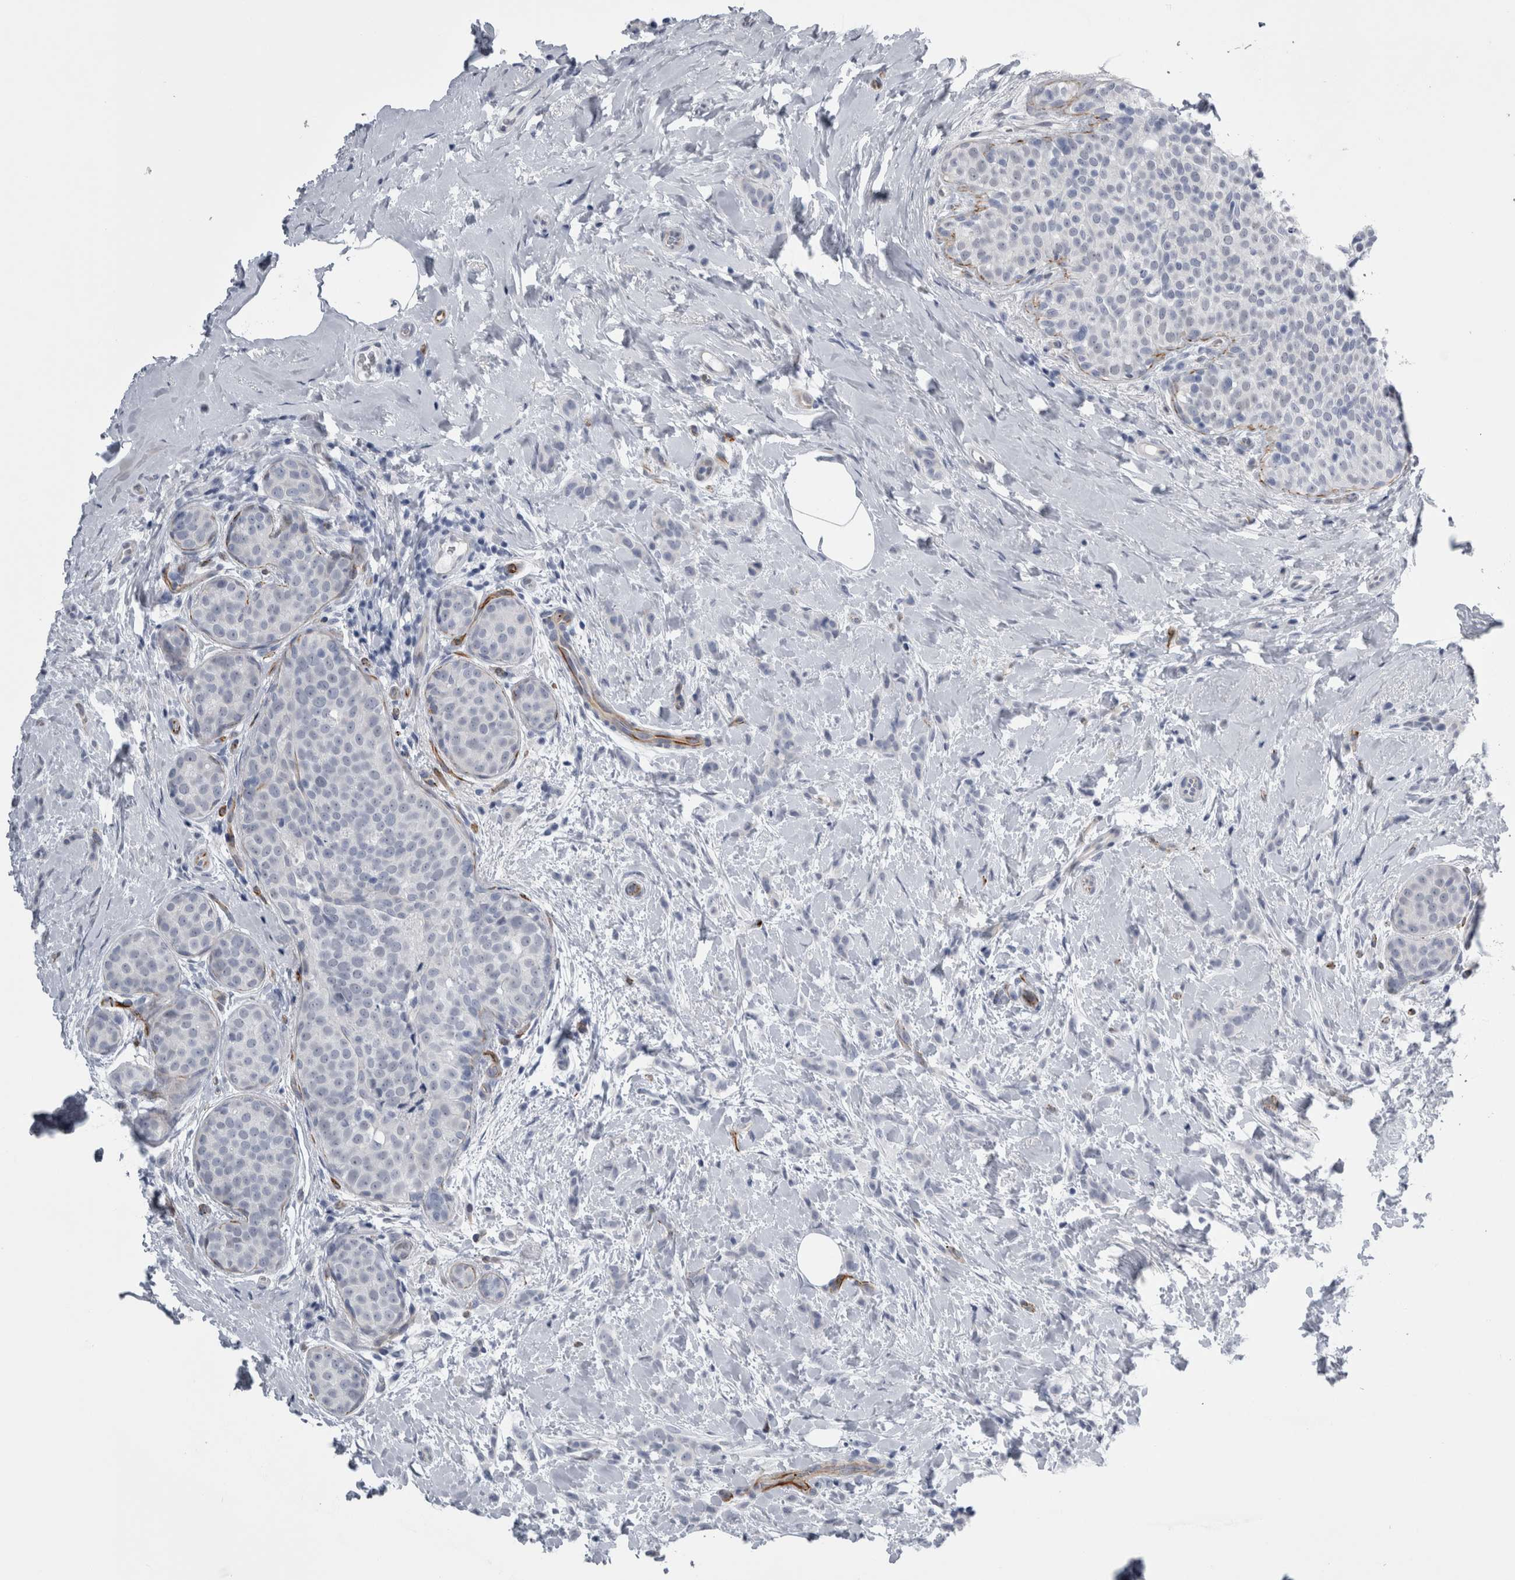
{"staining": {"intensity": "negative", "quantity": "none", "location": "none"}, "tissue": "breast cancer", "cell_type": "Tumor cells", "image_type": "cancer", "snomed": [{"axis": "morphology", "description": "Lobular carcinoma, in situ"}, {"axis": "morphology", "description": "Lobular carcinoma"}, {"axis": "topography", "description": "Breast"}], "caption": "DAB (3,3'-diaminobenzidine) immunohistochemical staining of breast cancer (lobular carcinoma) reveals no significant expression in tumor cells.", "gene": "VWDE", "patient": {"sex": "female", "age": 41}}